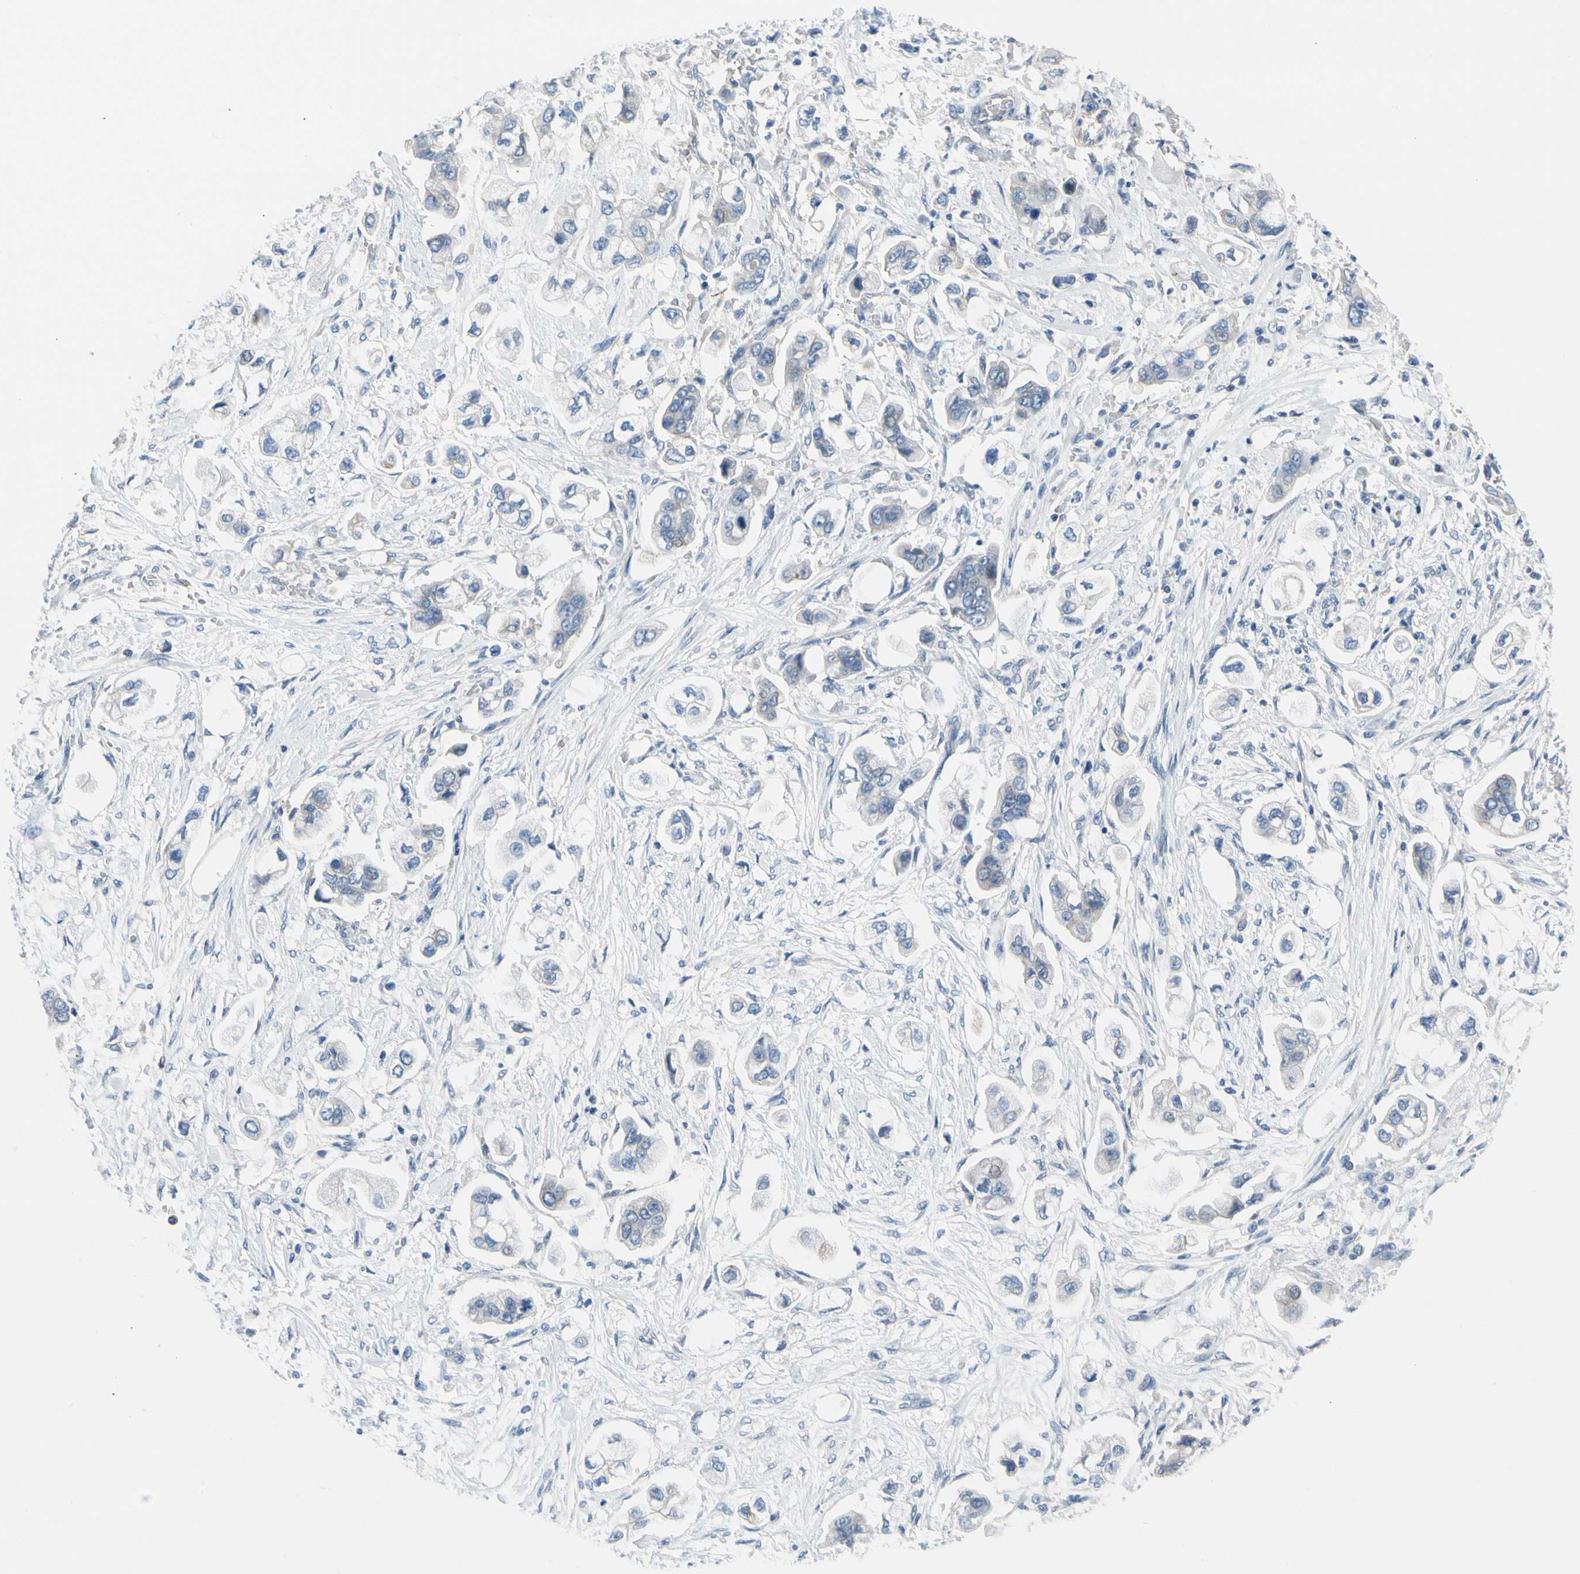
{"staining": {"intensity": "negative", "quantity": "none", "location": "none"}, "tissue": "stomach cancer", "cell_type": "Tumor cells", "image_type": "cancer", "snomed": [{"axis": "morphology", "description": "Adenocarcinoma, NOS"}, {"axis": "topography", "description": "Stomach"}], "caption": "Immunohistochemistry image of neoplastic tissue: stomach cancer (adenocarcinoma) stained with DAB reveals no significant protein positivity in tumor cells. The staining was performed using DAB (3,3'-diaminobenzidine) to visualize the protein expression in brown, while the nuclei were stained in blue with hematoxylin (Magnification: 20x).", "gene": "CA14", "patient": {"sex": "male", "age": 62}}